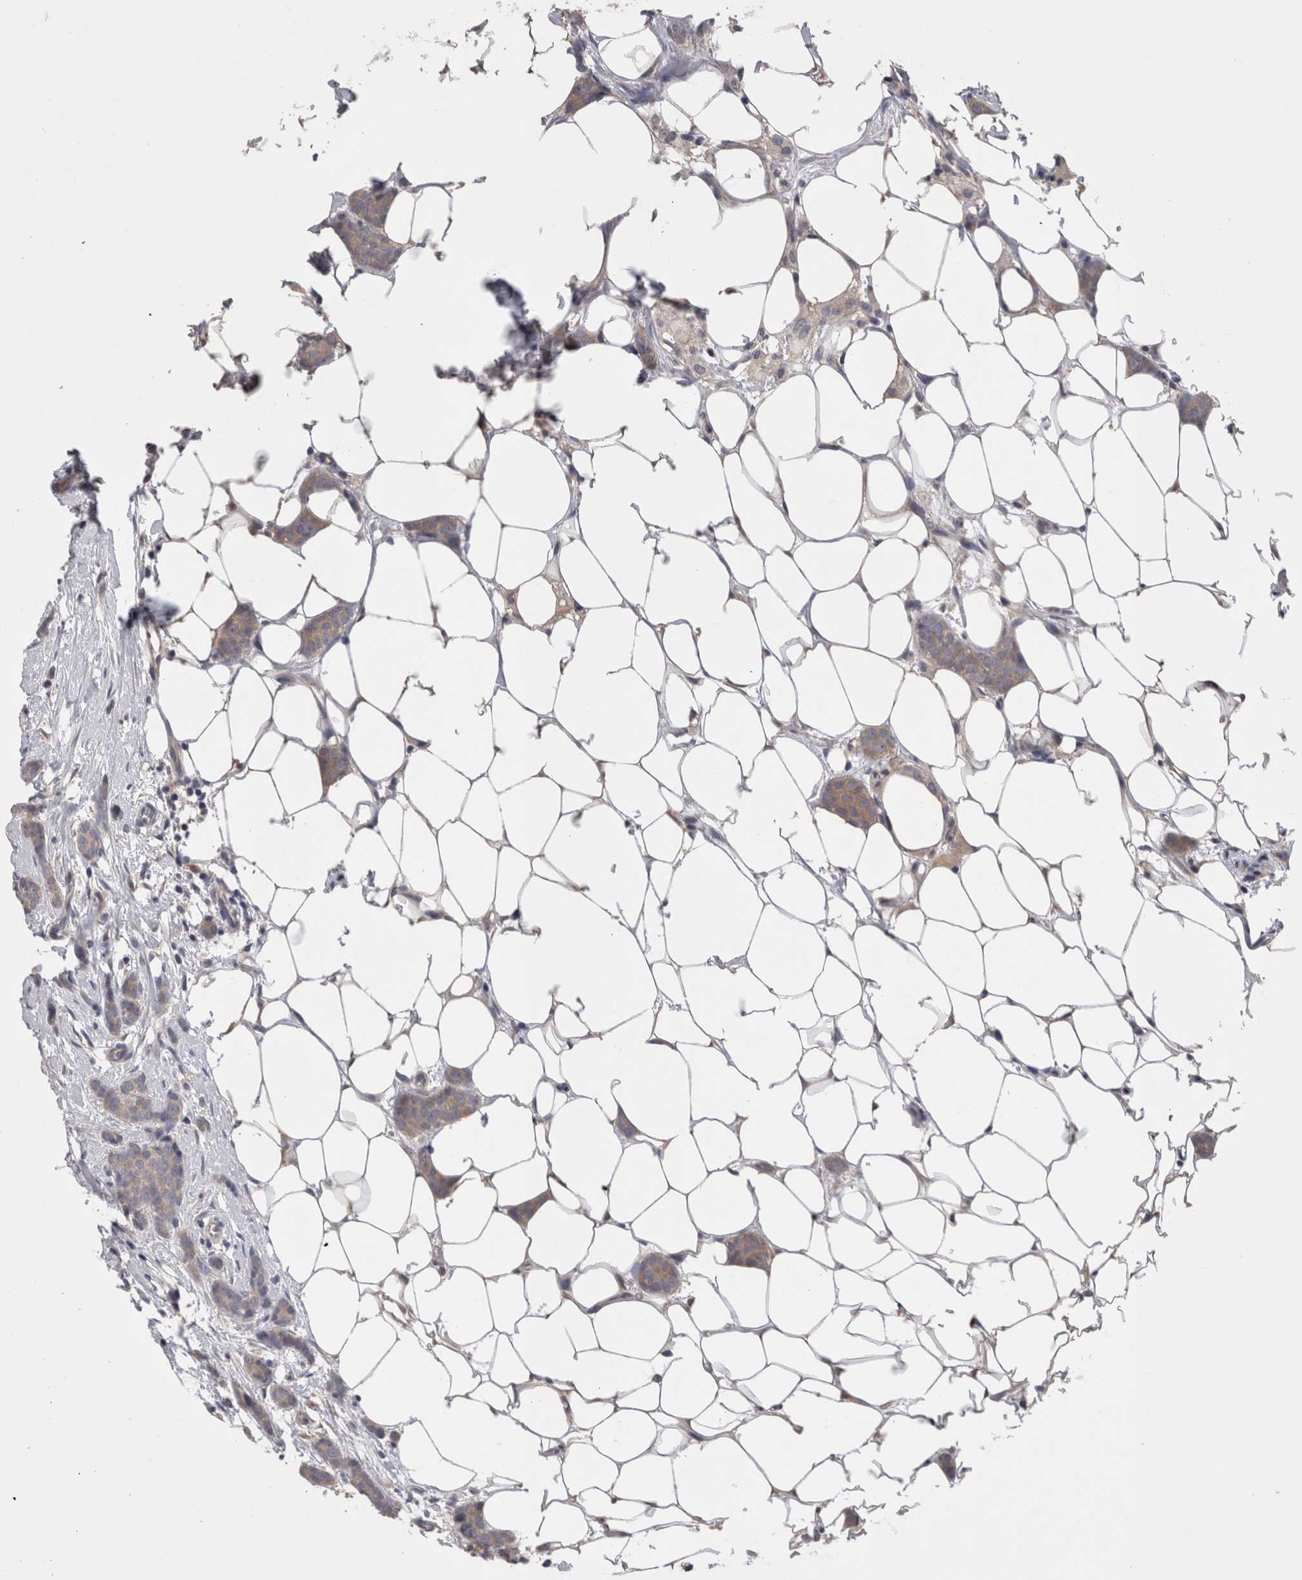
{"staining": {"intensity": "weak", "quantity": ">75%", "location": "cytoplasmic/membranous"}, "tissue": "breast cancer", "cell_type": "Tumor cells", "image_type": "cancer", "snomed": [{"axis": "morphology", "description": "Lobular carcinoma"}, {"axis": "topography", "description": "Skin"}, {"axis": "topography", "description": "Breast"}], "caption": "An IHC histopathology image of tumor tissue is shown. Protein staining in brown labels weak cytoplasmic/membranous positivity in lobular carcinoma (breast) within tumor cells.", "gene": "DCTN6", "patient": {"sex": "female", "age": 46}}